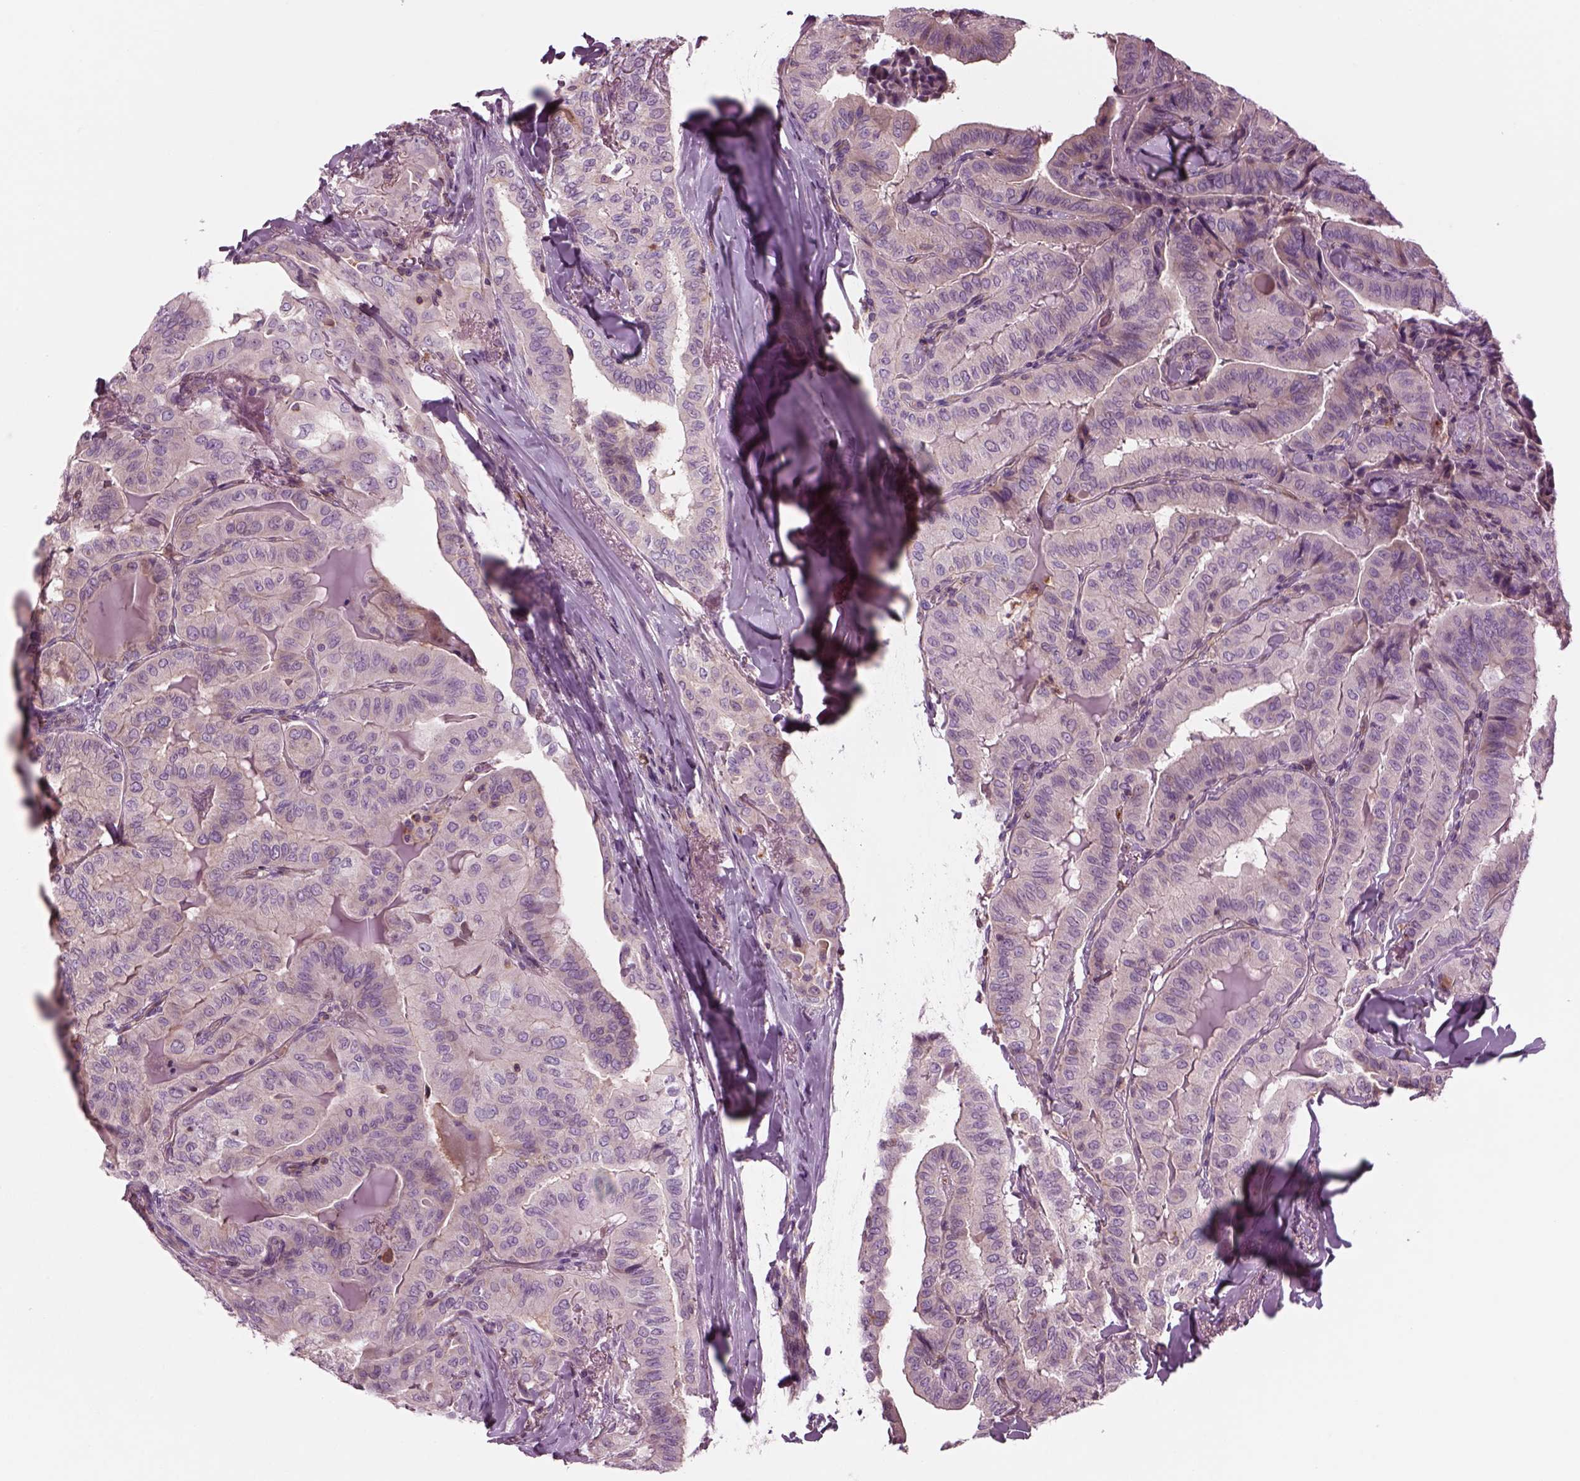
{"staining": {"intensity": "weak", "quantity": ">75%", "location": "cytoplasmic/membranous"}, "tissue": "thyroid cancer", "cell_type": "Tumor cells", "image_type": "cancer", "snomed": [{"axis": "morphology", "description": "Papillary adenocarcinoma, NOS"}, {"axis": "topography", "description": "Thyroid gland"}], "caption": "Immunohistochemistry photomicrograph of neoplastic tissue: human thyroid cancer stained using immunohistochemistry (IHC) demonstrates low levels of weak protein expression localized specifically in the cytoplasmic/membranous of tumor cells, appearing as a cytoplasmic/membranous brown color.", "gene": "SLC2A3", "patient": {"sex": "female", "age": 68}}